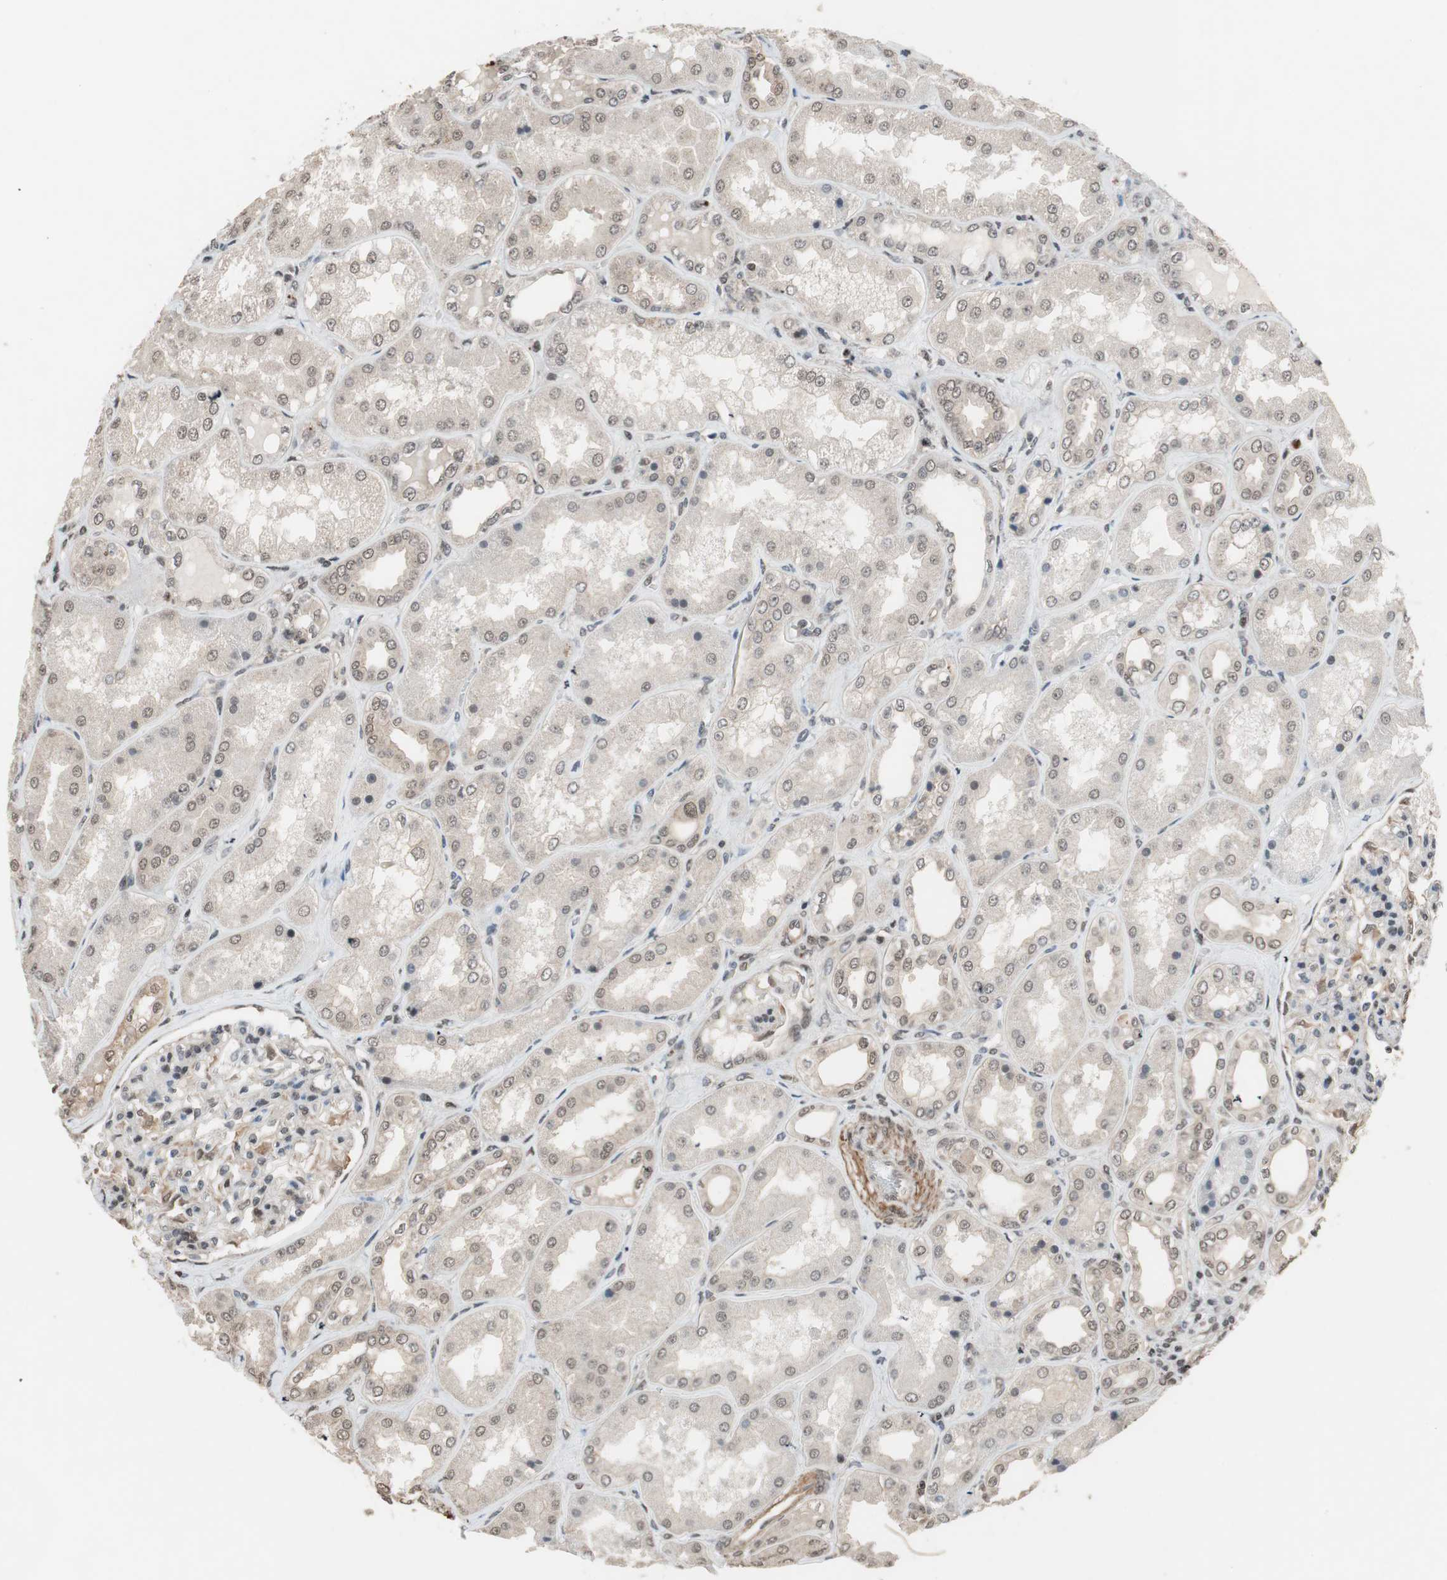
{"staining": {"intensity": "weak", "quantity": "25%-75%", "location": "nuclear"}, "tissue": "kidney", "cell_type": "Cells in glomeruli", "image_type": "normal", "snomed": [{"axis": "morphology", "description": "Normal tissue, NOS"}, {"axis": "topography", "description": "Kidney"}], "caption": "Cells in glomeruli exhibit weak nuclear expression in approximately 25%-75% of cells in unremarkable kidney. The staining was performed using DAB (3,3'-diaminobenzidine), with brown indicating positive protein expression. Nuclei are stained blue with hematoxylin.", "gene": "DRAP1", "patient": {"sex": "female", "age": 56}}